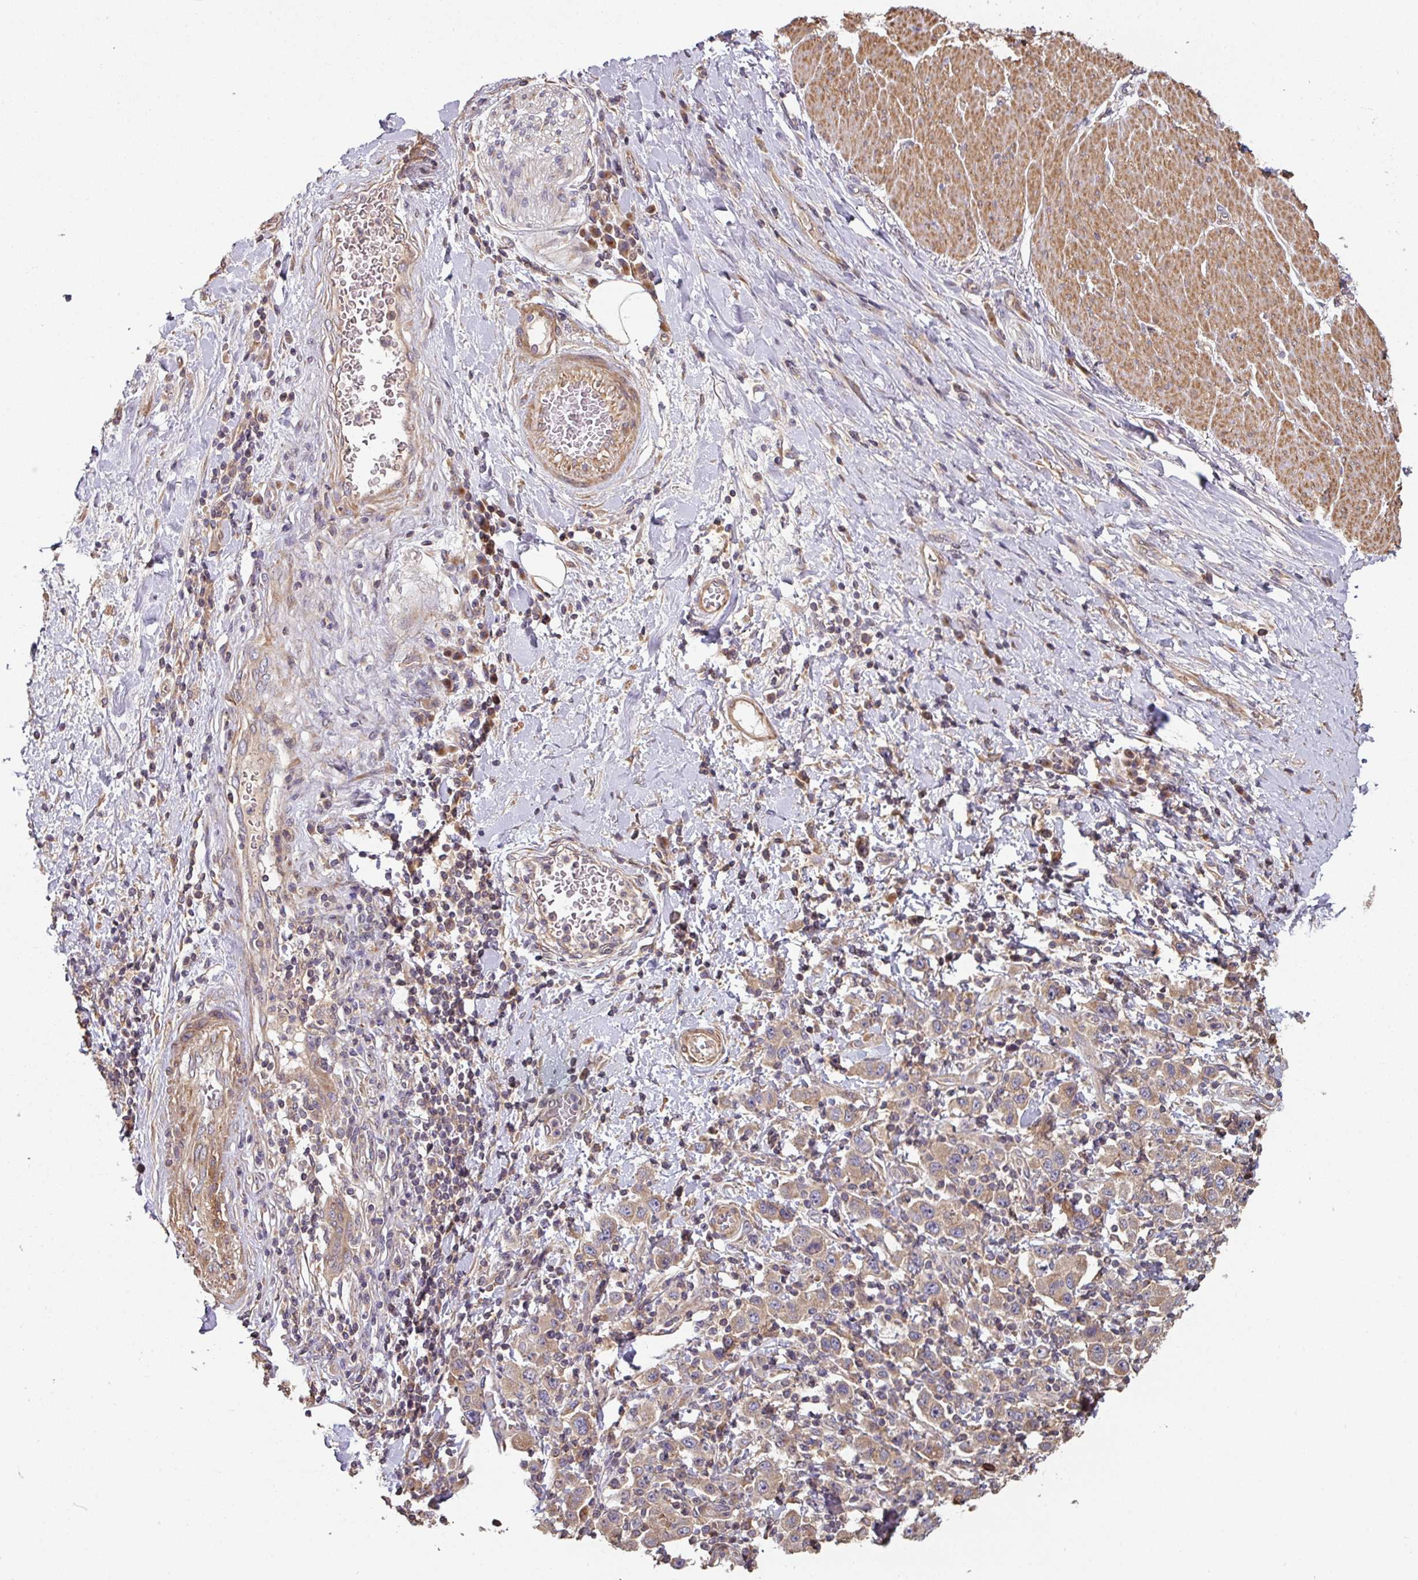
{"staining": {"intensity": "weak", "quantity": ">75%", "location": "cytoplasmic/membranous"}, "tissue": "stomach cancer", "cell_type": "Tumor cells", "image_type": "cancer", "snomed": [{"axis": "morphology", "description": "Normal tissue, NOS"}, {"axis": "morphology", "description": "Adenocarcinoma, NOS"}, {"axis": "topography", "description": "Stomach, upper"}, {"axis": "topography", "description": "Stomach"}], "caption": "A micrograph of stomach cancer (adenocarcinoma) stained for a protein shows weak cytoplasmic/membranous brown staining in tumor cells.", "gene": "SIK1", "patient": {"sex": "male", "age": 59}}